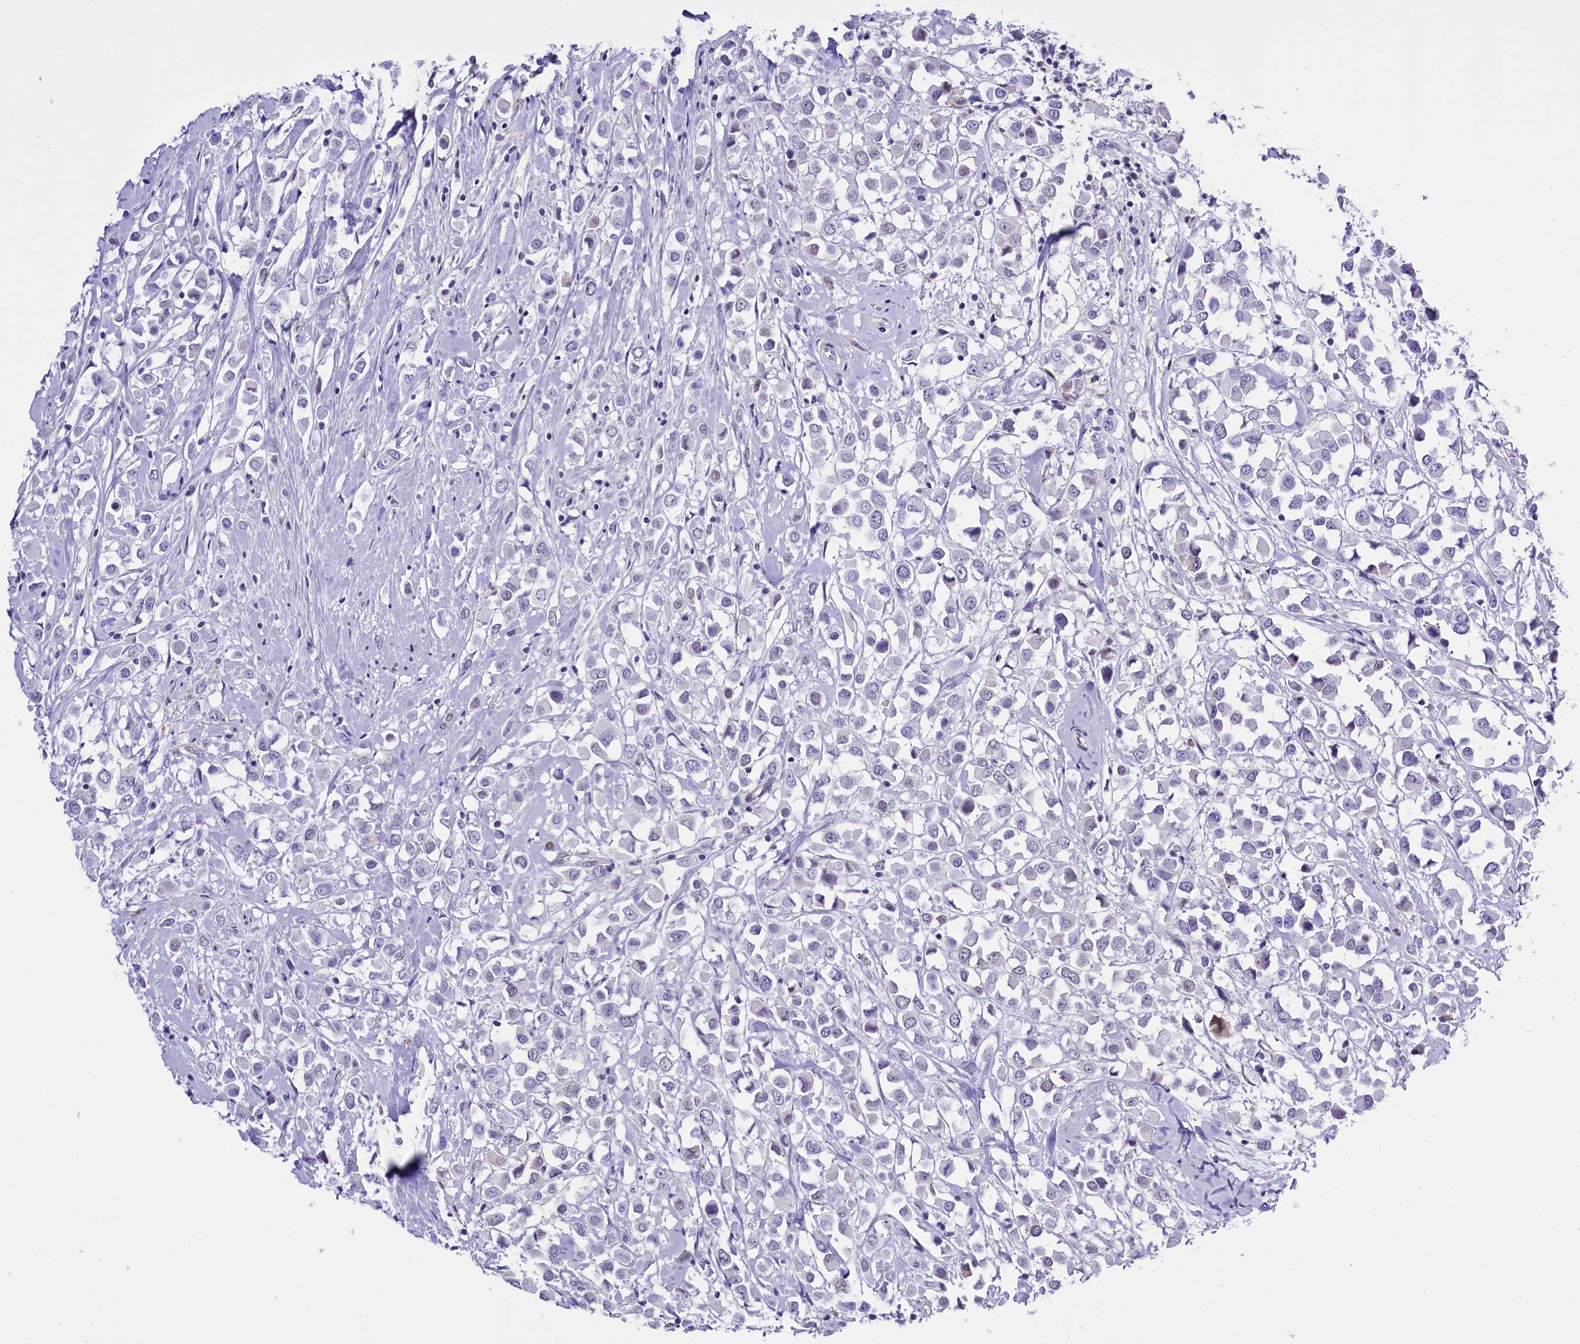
{"staining": {"intensity": "negative", "quantity": "none", "location": "none"}, "tissue": "breast cancer", "cell_type": "Tumor cells", "image_type": "cancer", "snomed": [{"axis": "morphology", "description": "Duct carcinoma"}, {"axis": "topography", "description": "Breast"}], "caption": "Protein analysis of breast cancer exhibits no significant staining in tumor cells. (Brightfield microscopy of DAB immunohistochemistry (IHC) at high magnification).", "gene": "RPS6KB1", "patient": {"sex": "female", "age": 87}}